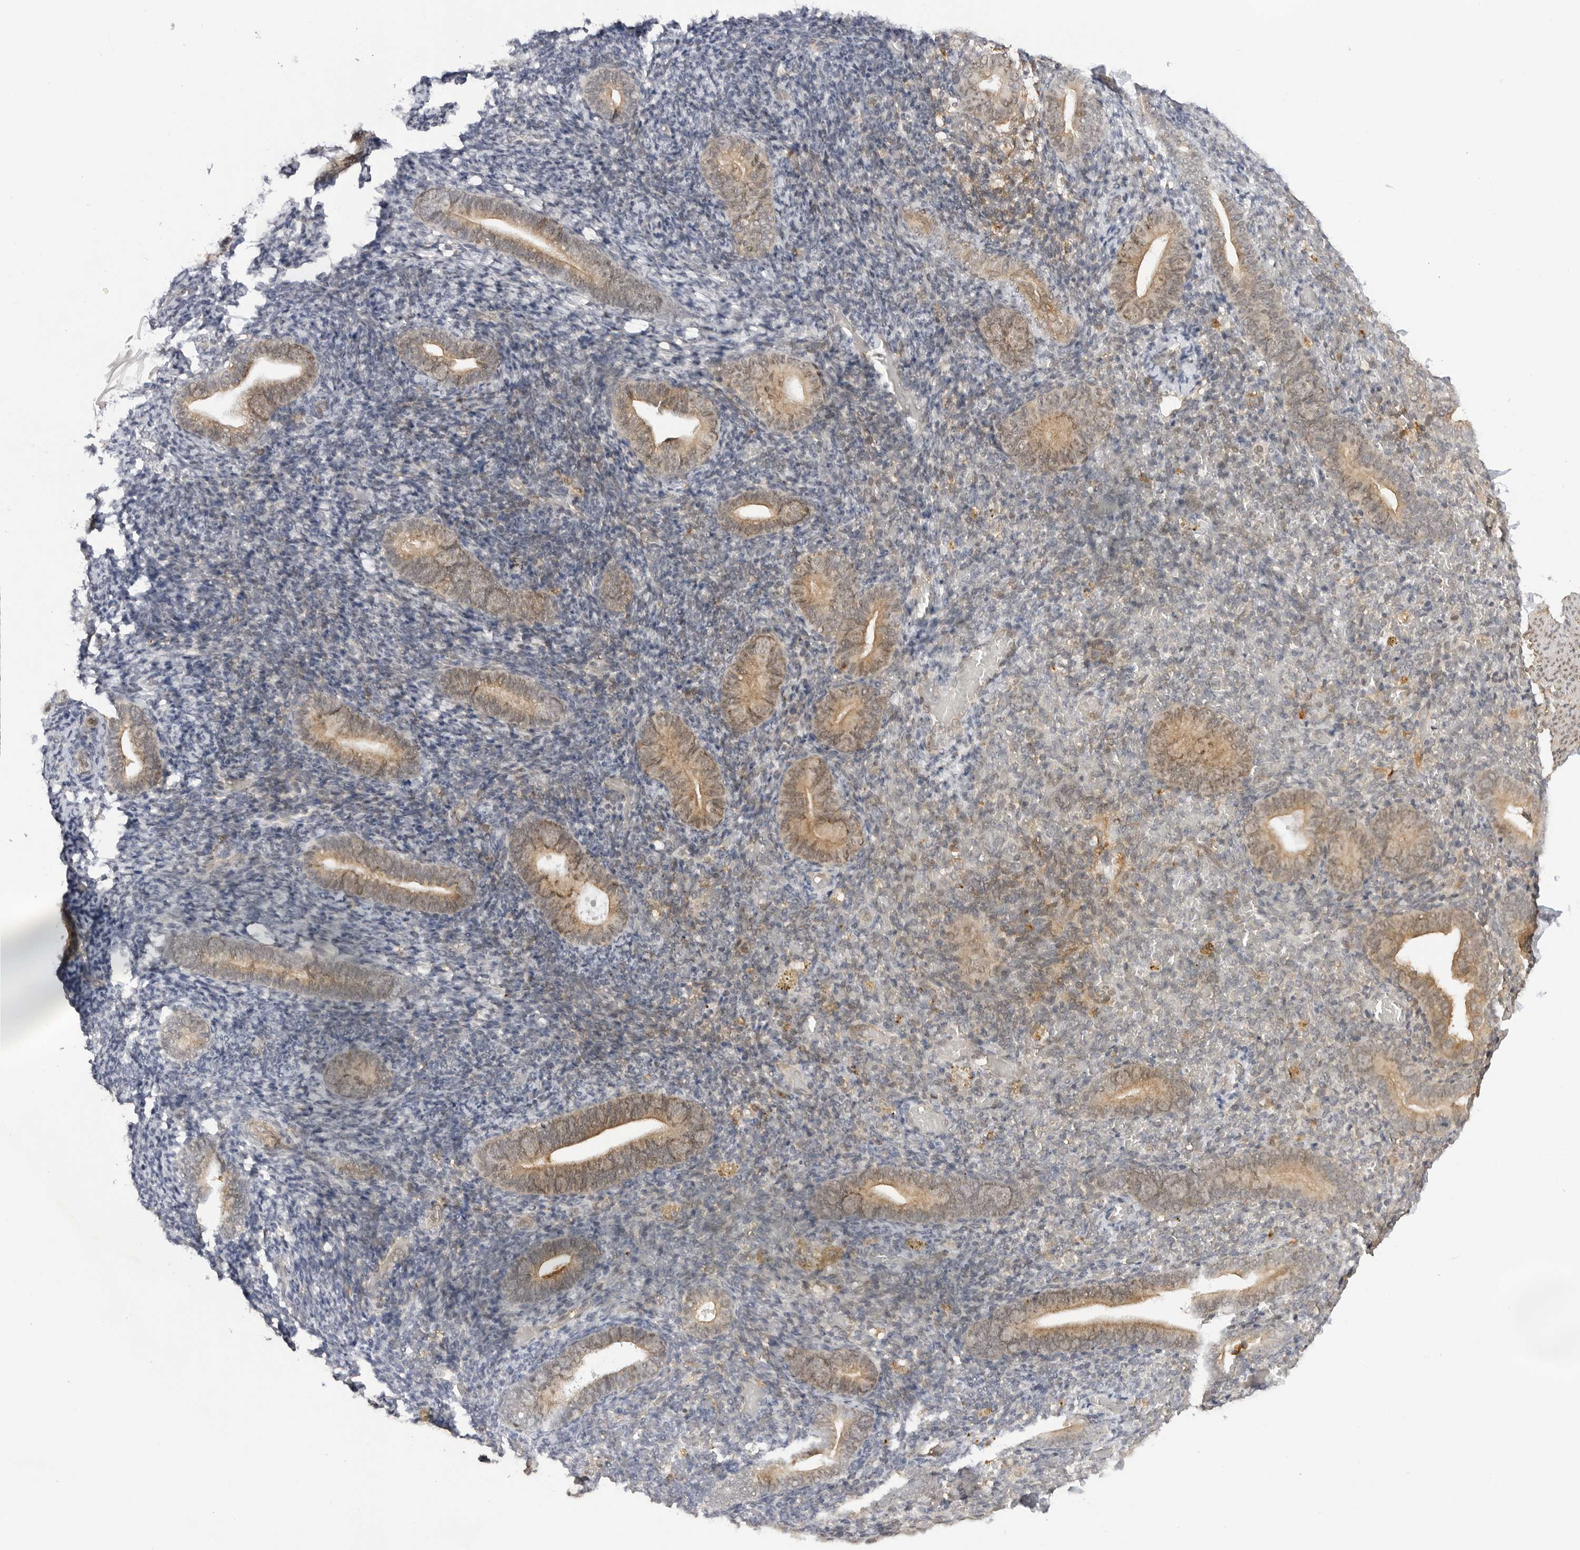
{"staining": {"intensity": "weak", "quantity": "<25%", "location": "cytoplasmic/membranous,nuclear"}, "tissue": "endometrium", "cell_type": "Cells in endometrial stroma", "image_type": "normal", "snomed": [{"axis": "morphology", "description": "Normal tissue, NOS"}, {"axis": "topography", "description": "Endometrium"}], "caption": "Histopathology image shows no significant protein positivity in cells in endometrial stroma of benign endometrium. (Immunohistochemistry (ihc), brightfield microscopy, high magnification).", "gene": "MAP2K5", "patient": {"sex": "female", "age": 51}}